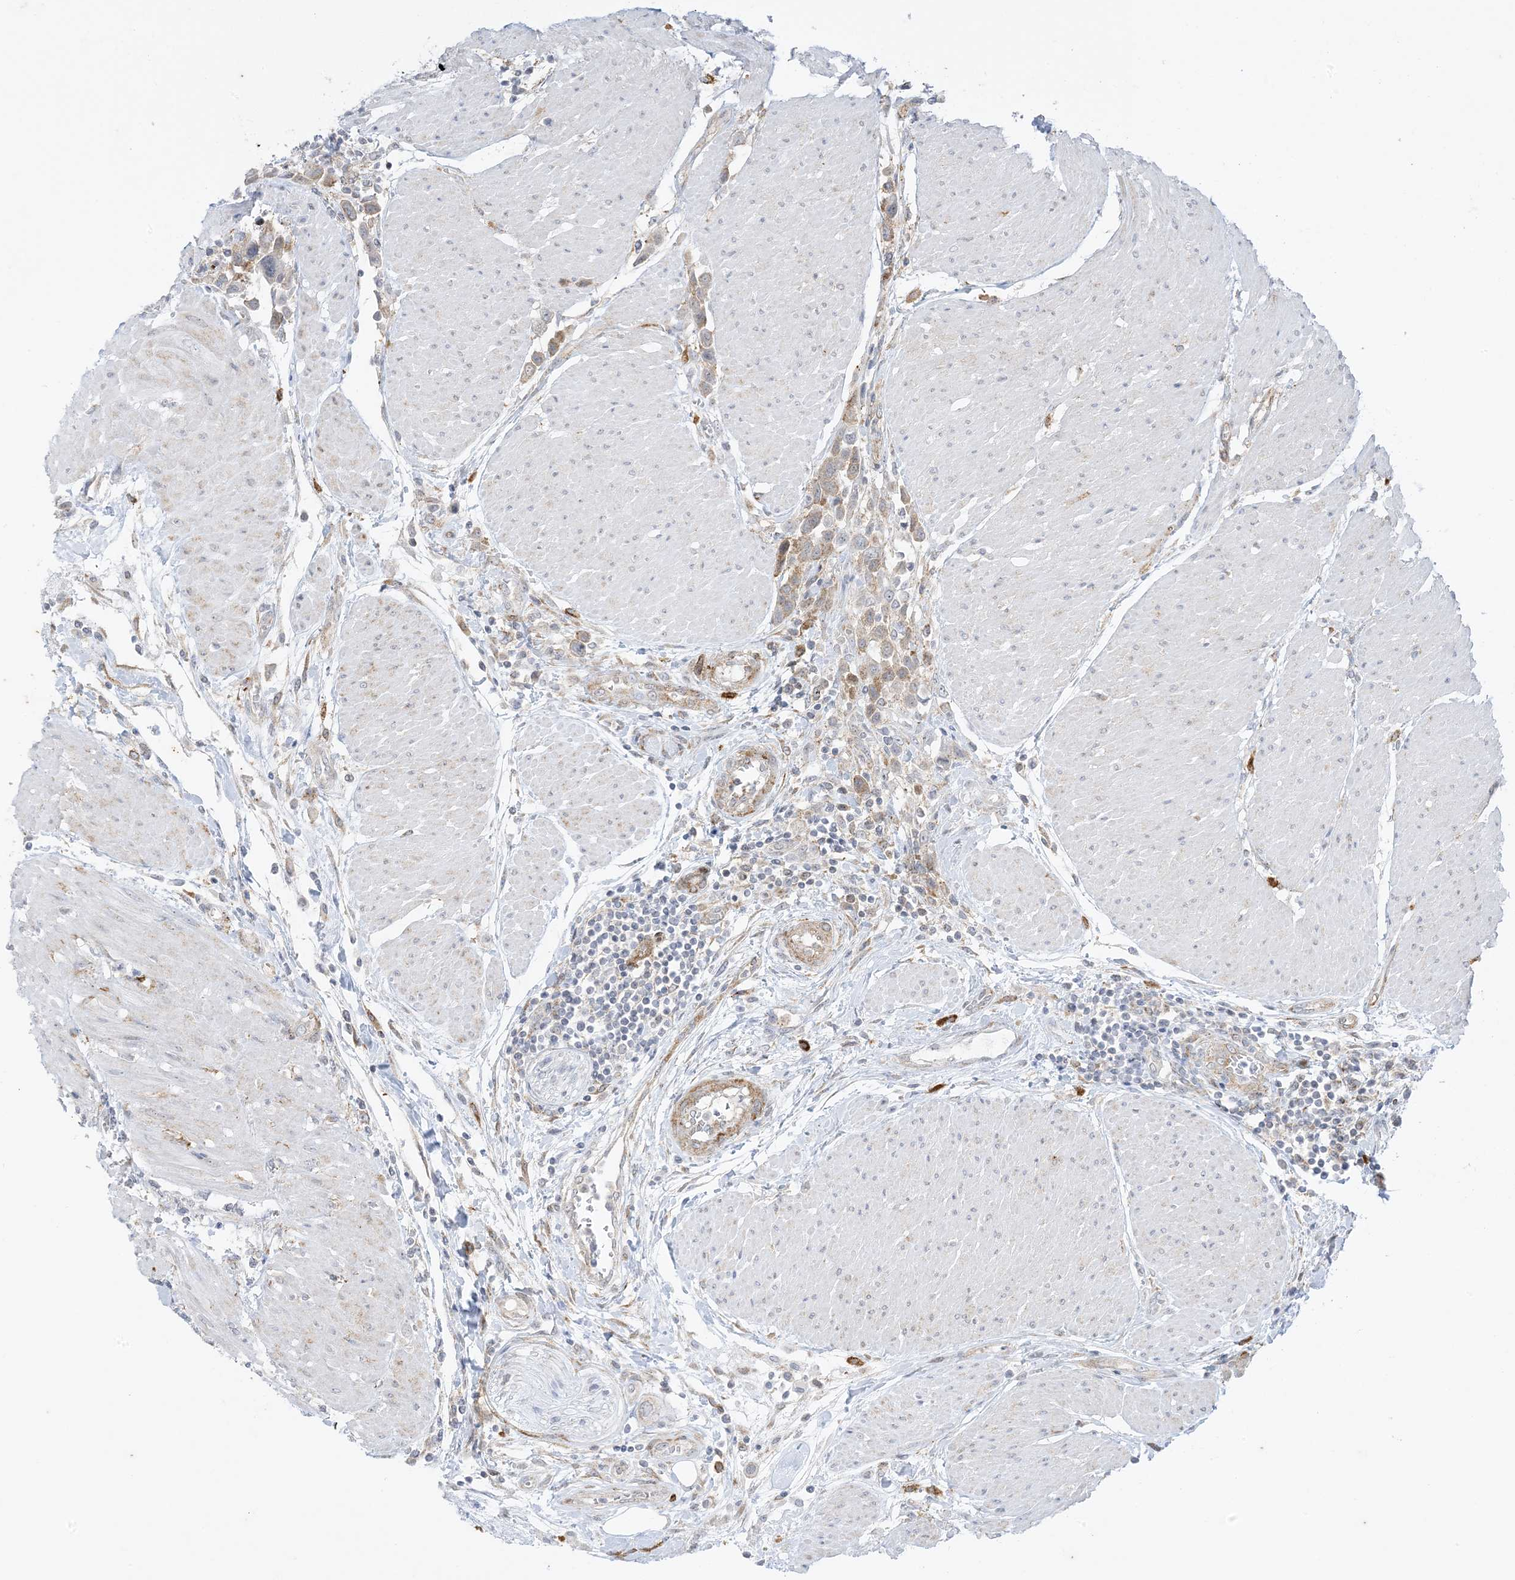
{"staining": {"intensity": "weak", "quantity": "25%-75%", "location": "cytoplasmic/membranous"}, "tissue": "urothelial cancer", "cell_type": "Tumor cells", "image_type": "cancer", "snomed": [{"axis": "morphology", "description": "Urothelial carcinoma, High grade"}, {"axis": "topography", "description": "Urinary bladder"}], "caption": "Protein expression analysis of high-grade urothelial carcinoma reveals weak cytoplasmic/membranous positivity in approximately 25%-75% of tumor cells. The staining was performed using DAB, with brown indicating positive protein expression. Nuclei are stained blue with hematoxylin.", "gene": "RAC1", "patient": {"sex": "male", "age": 50}}